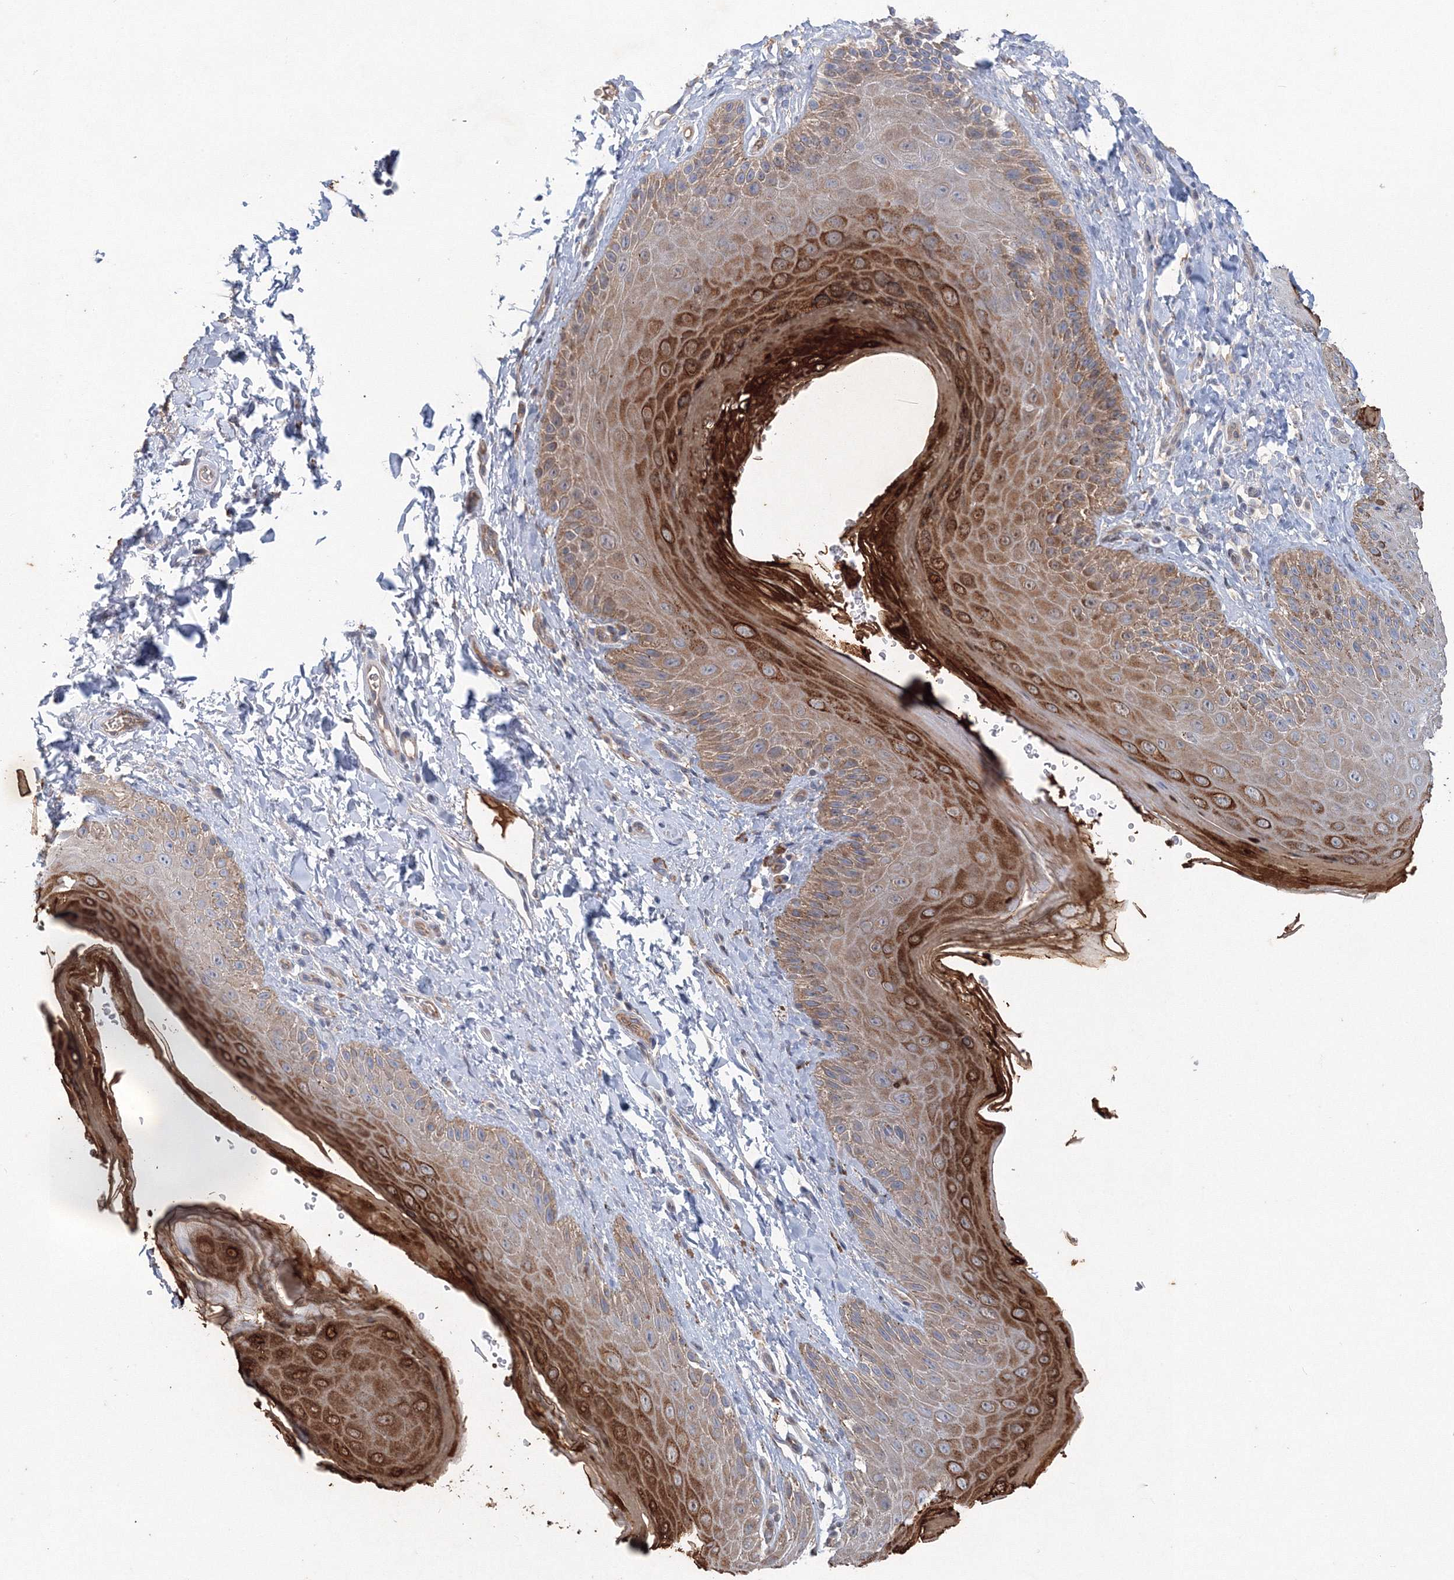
{"staining": {"intensity": "strong", "quantity": "<25%", "location": "cytoplasmic/membranous"}, "tissue": "skin", "cell_type": "Epidermal cells", "image_type": "normal", "snomed": [{"axis": "morphology", "description": "Normal tissue, NOS"}, {"axis": "topography", "description": "Anal"}], "caption": "A brown stain highlights strong cytoplasmic/membranous expression of a protein in epidermal cells of normal skin.", "gene": "TANC1", "patient": {"sex": "male", "age": 44}}